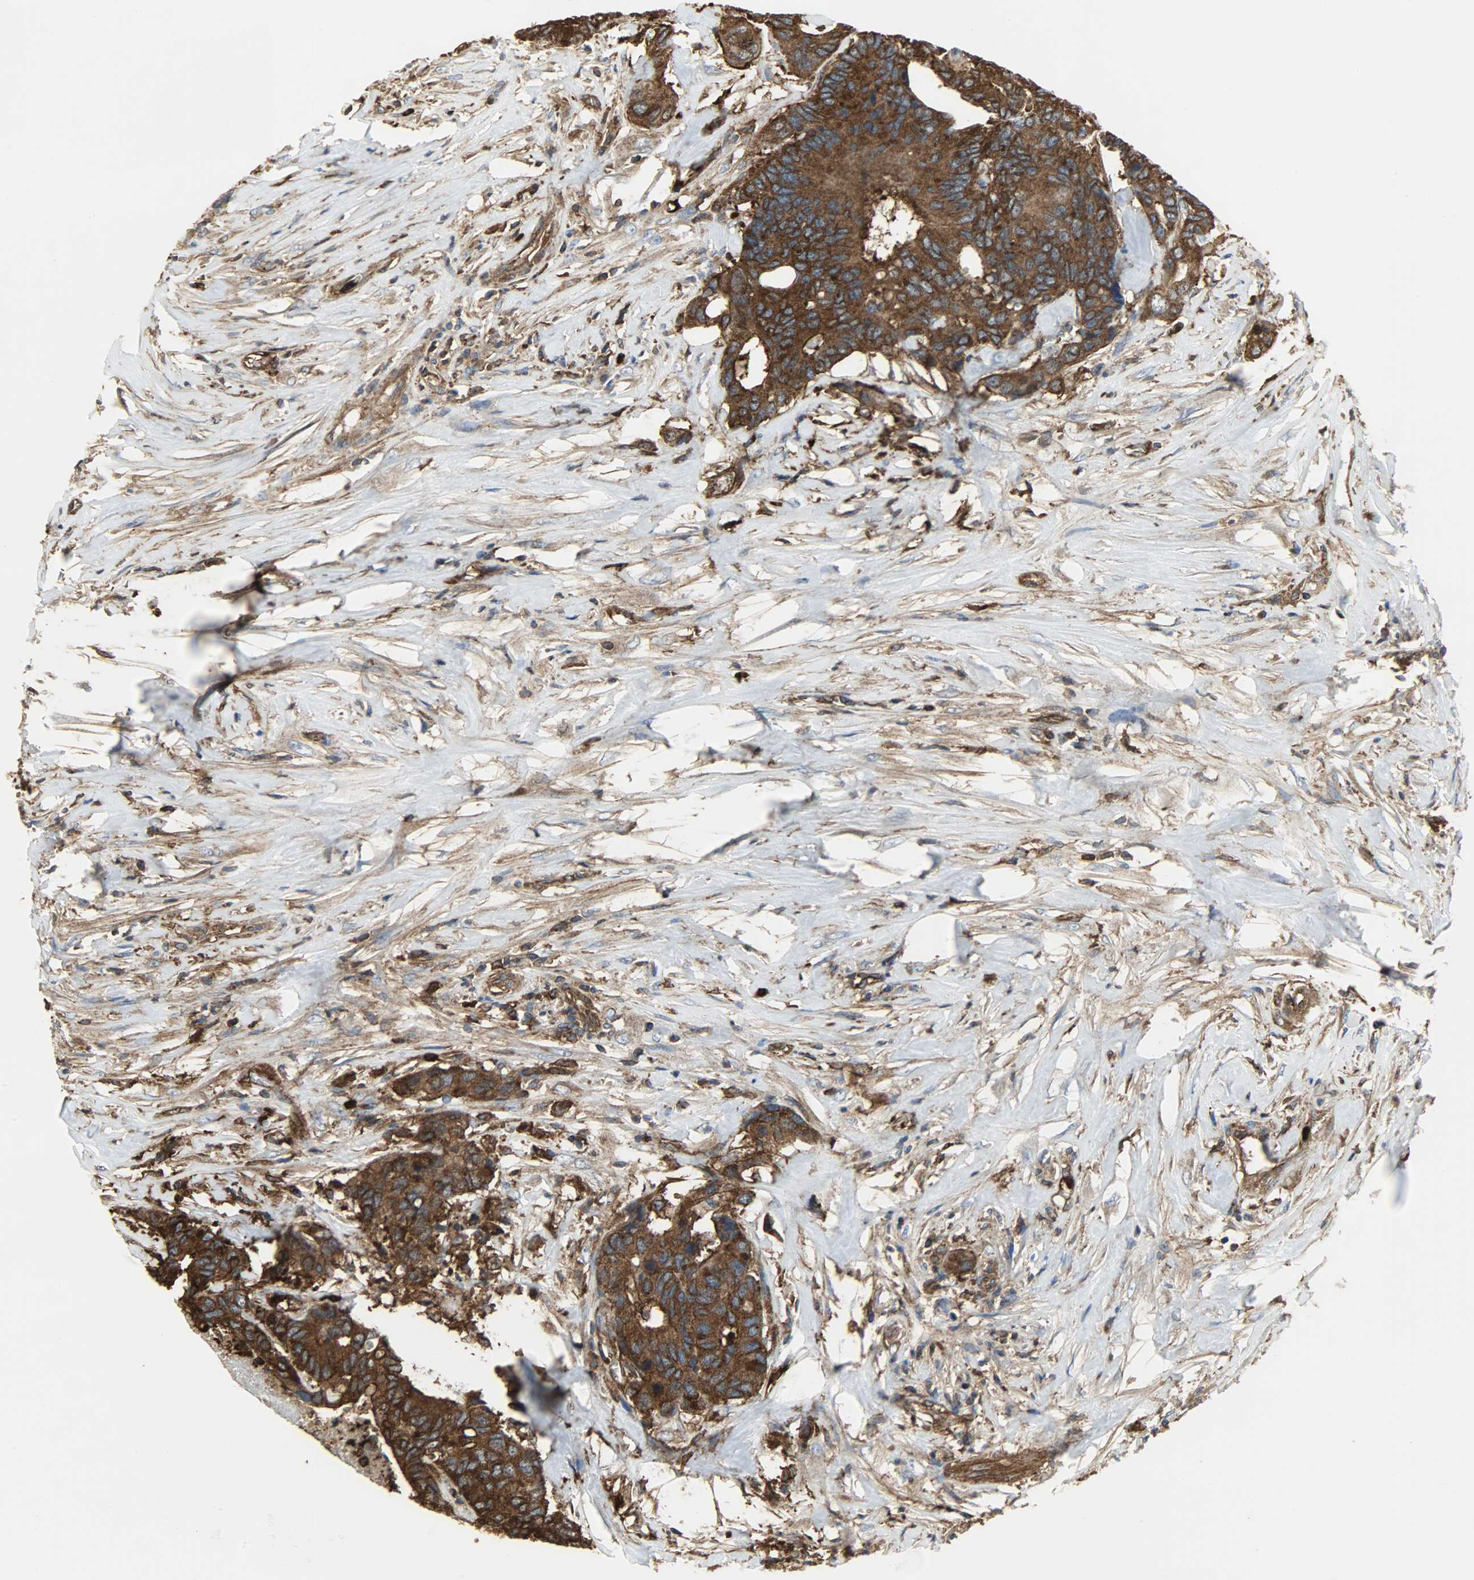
{"staining": {"intensity": "strong", "quantity": ">75%", "location": "cytoplasmic/membranous"}, "tissue": "colorectal cancer", "cell_type": "Tumor cells", "image_type": "cancer", "snomed": [{"axis": "morphology", "description": "Adenocarcinoma, NOS"}, {"axis": "topography", "description": "Rectum"}], "caption": "Human colorectal cancer (adenocarcinoma) stained with a brown dye demonstrates strong cytoplasmic/membranous positive staining in about >75% of tumor cells.", "gene": "VASP", "patient": {"sex": "male", "age": 55}}